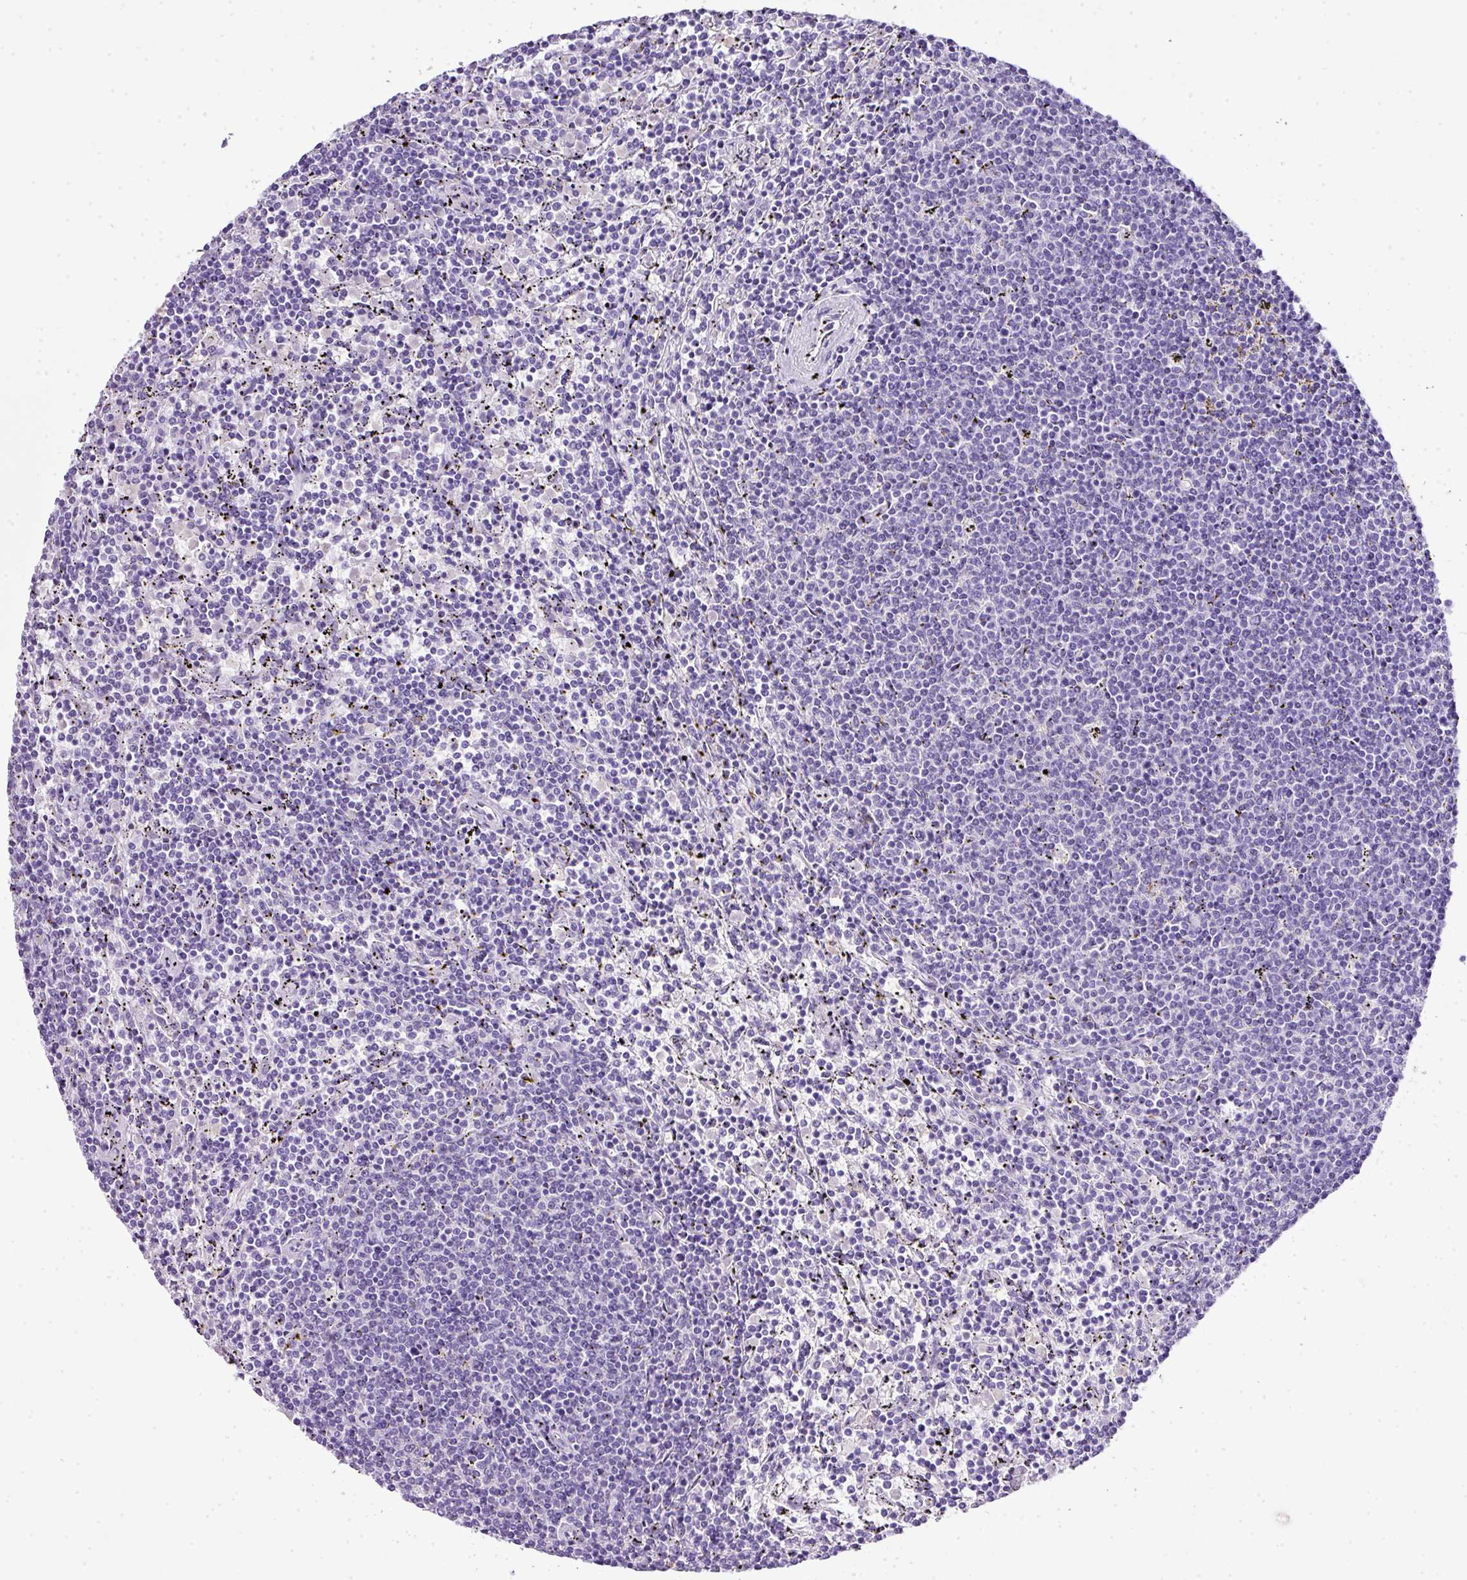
{"staining": {"intensity": "negative", "quantity": "none", "location": "none"}, "tissue": "lymphoma", "cell_type": "Tumor cells", "image_type": "cancer", "snomed": [{"axis": "morphology", "description": "Malignant lymphoma, non-Hodgkin's type, Low grade"}, {"axis": "topography", "description": "Spleen"}], "caption": "Human malignant lymphoma, non-Hodgkin's type (low-grade) stained for a protein using immunohistochemistry (IHC) exhibits no expression in tumor cells.", "gene": "KCNJ11", "patient": {"sex": "female", "age": 50}}